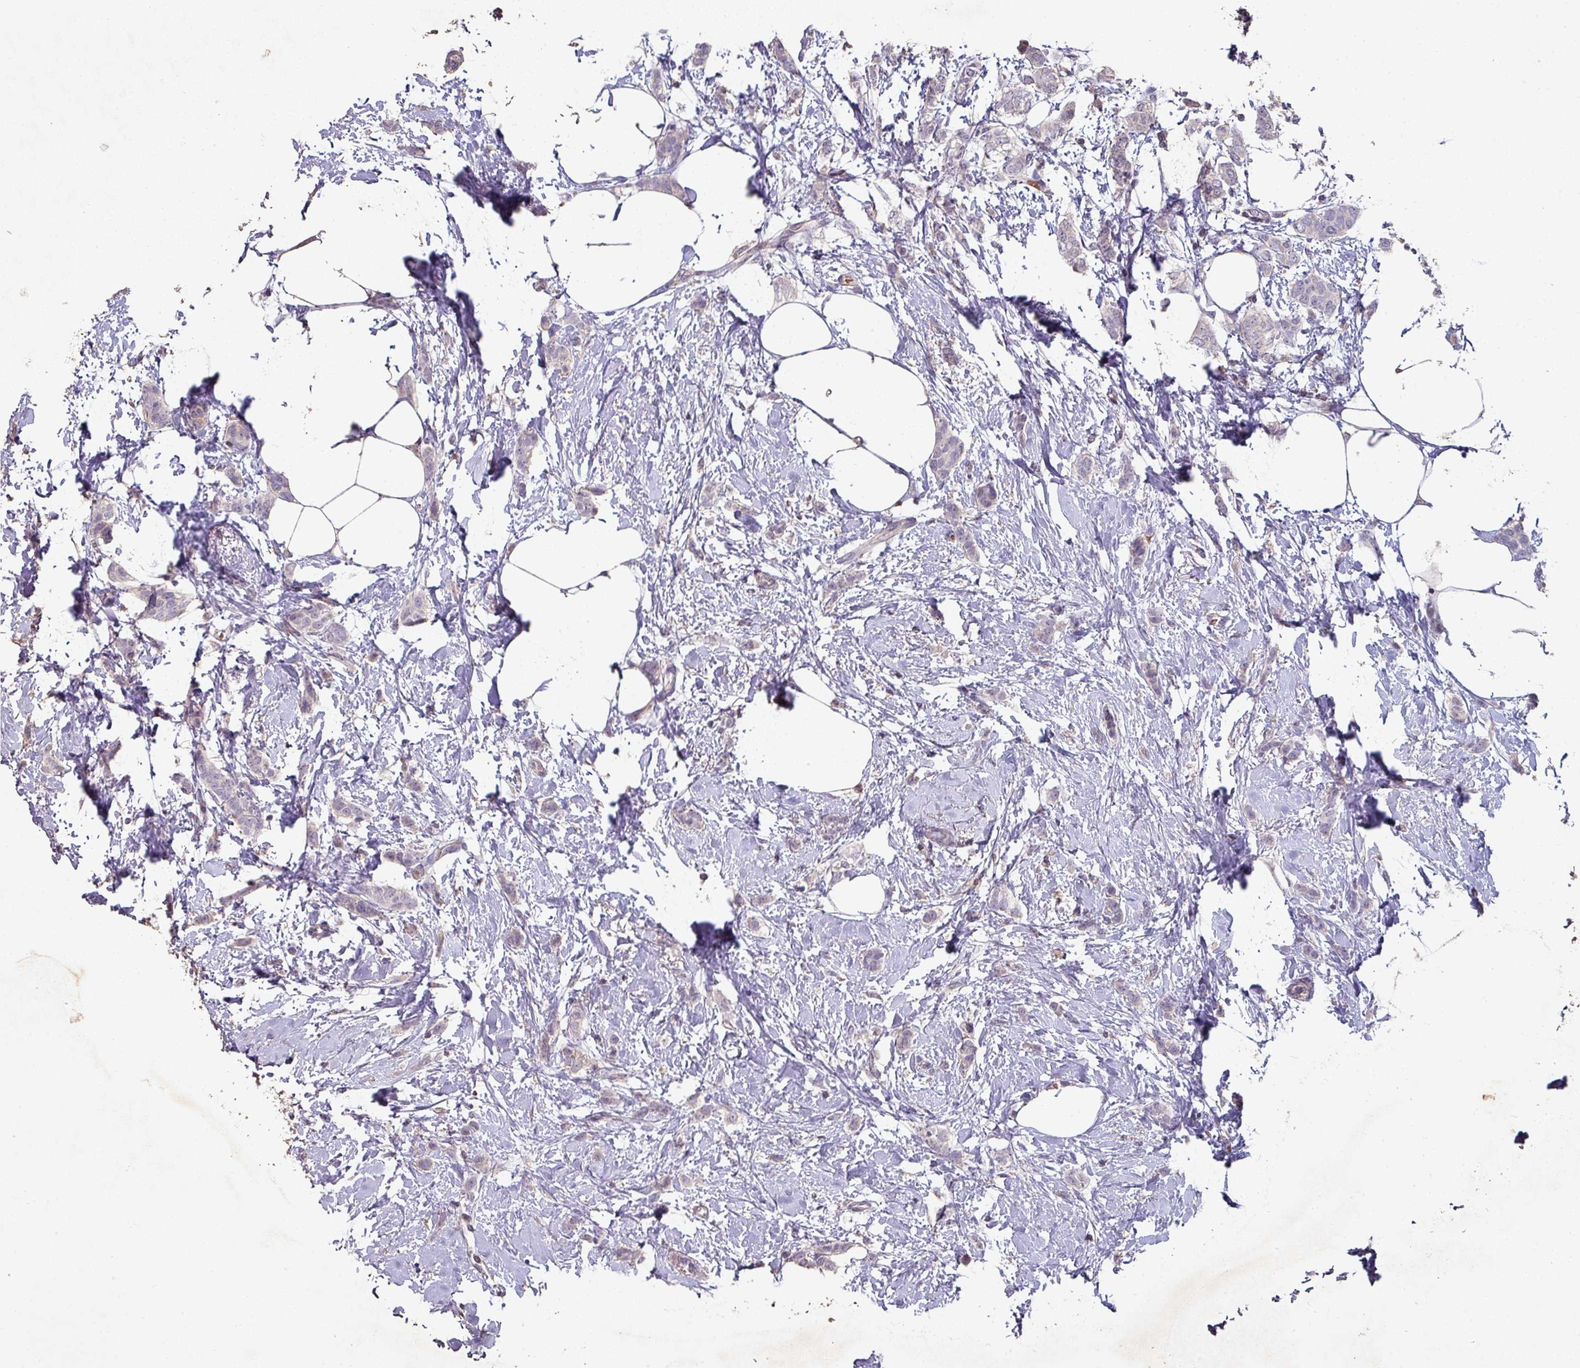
{"staining": {"intensity": "negative", "quantity": "none", "location": "none"}, "tissue": "breast cancer", "cell_type": "Tumor cells", "image_type": "cancer", "snomed": [{"axis": "morphology", "description": "Duct carcinoma"}, {"axis": "topography", "description": "Breast"}], "caption": "A high-resolution image shows immunohistochemistry staining of breast invasive ductal carcinoma, which displays no significant positivity in tumor cells.", "gene": "RPL23A", "patient": {"sex": "female", "age": 72}}